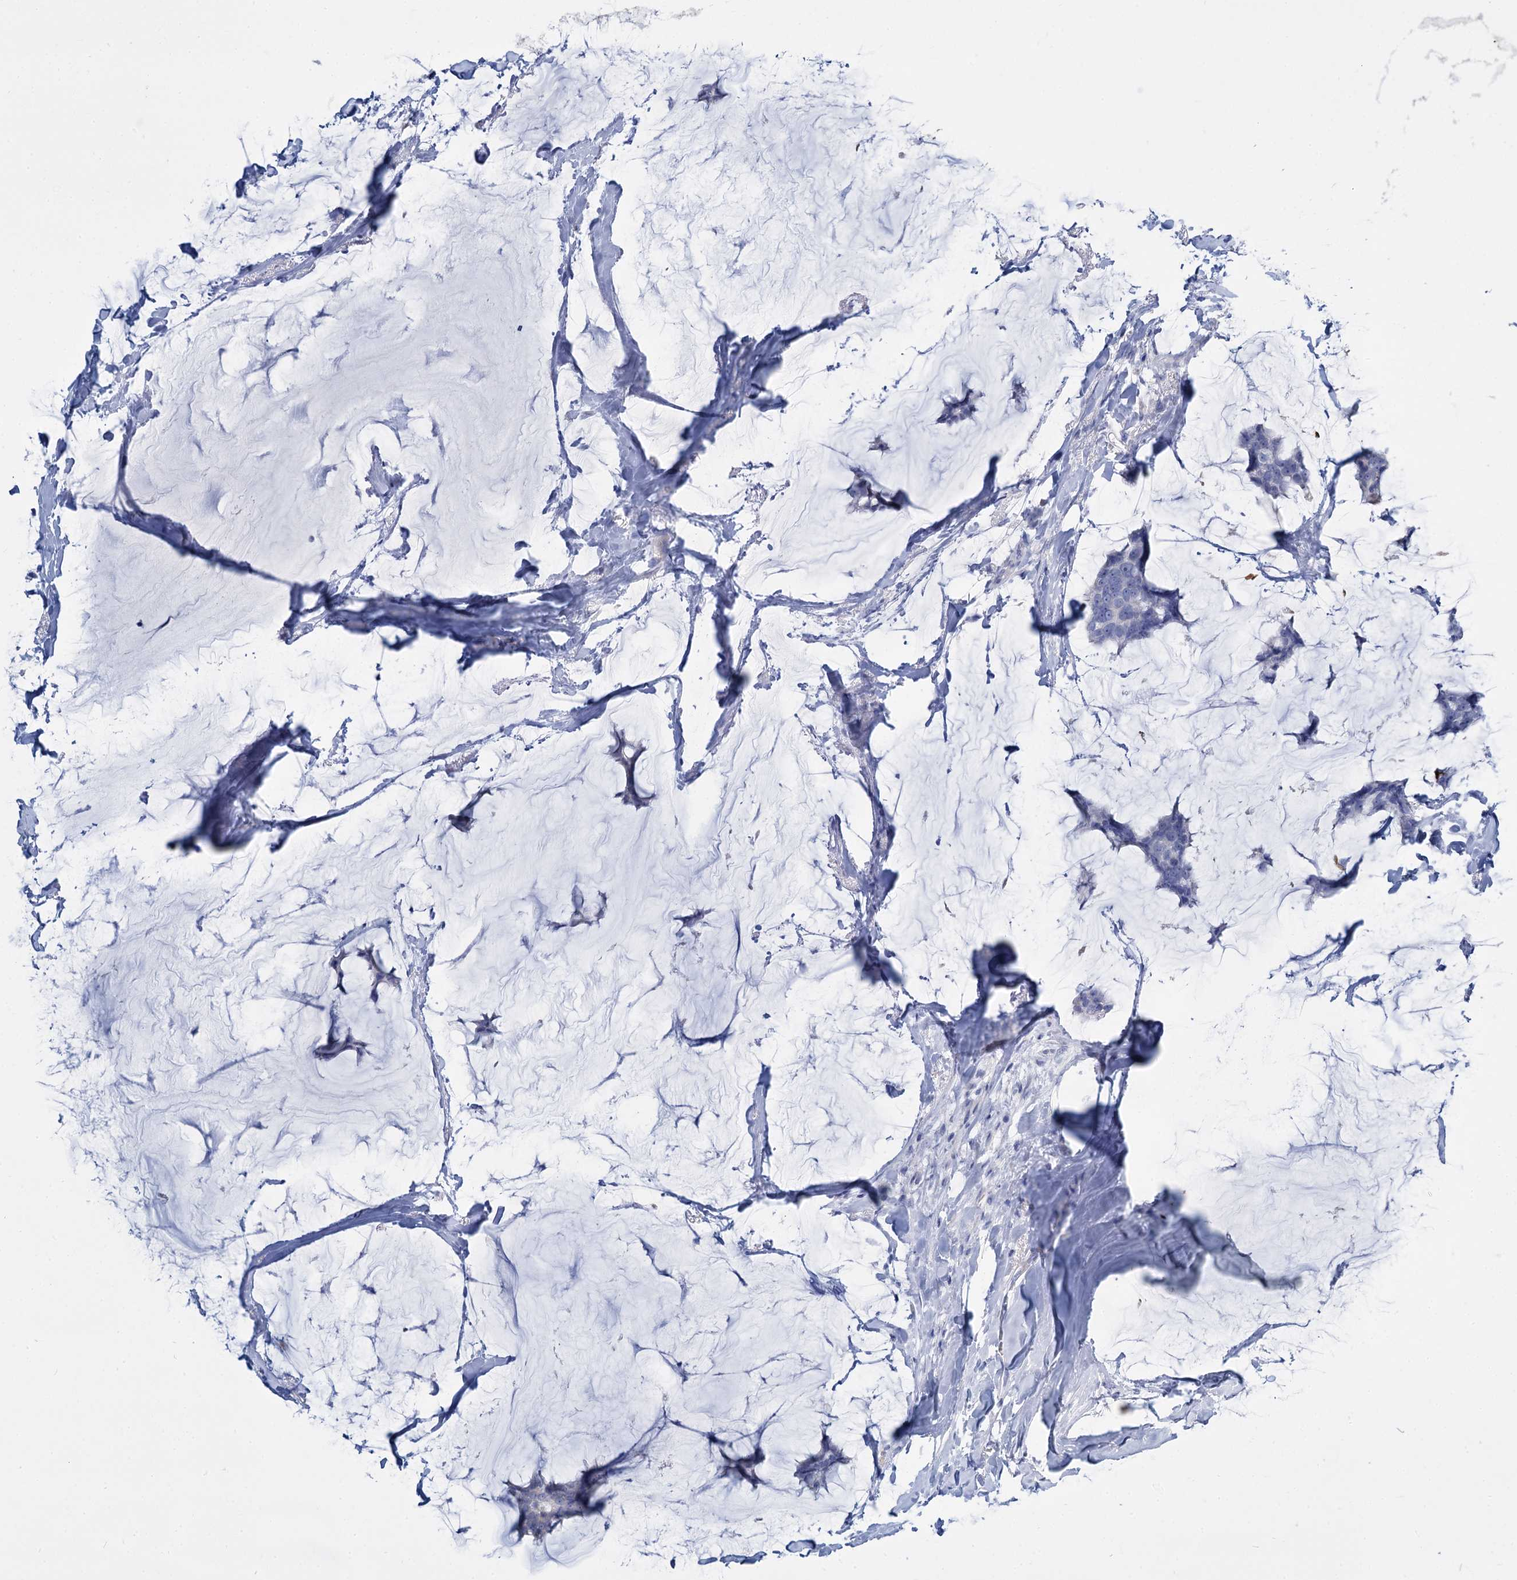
{"staining": {"intensity": "negative", "quantity": "none", "location": "none"}, "tissue": "breast cancer", "cell_type": "Tumor cells", "image_type": "cancer", "snomed": [{"axis": "morphology", "description": "Duct carcinoma"}, {"axis": "topography", "description": "Breast"}], "caption": "Human breast cancer stained for a protein using immunohistochemistry exhibits no staining in tumor cells.", "gene": "TRIM77", "patient": {"sex": "female", "age": 93}}